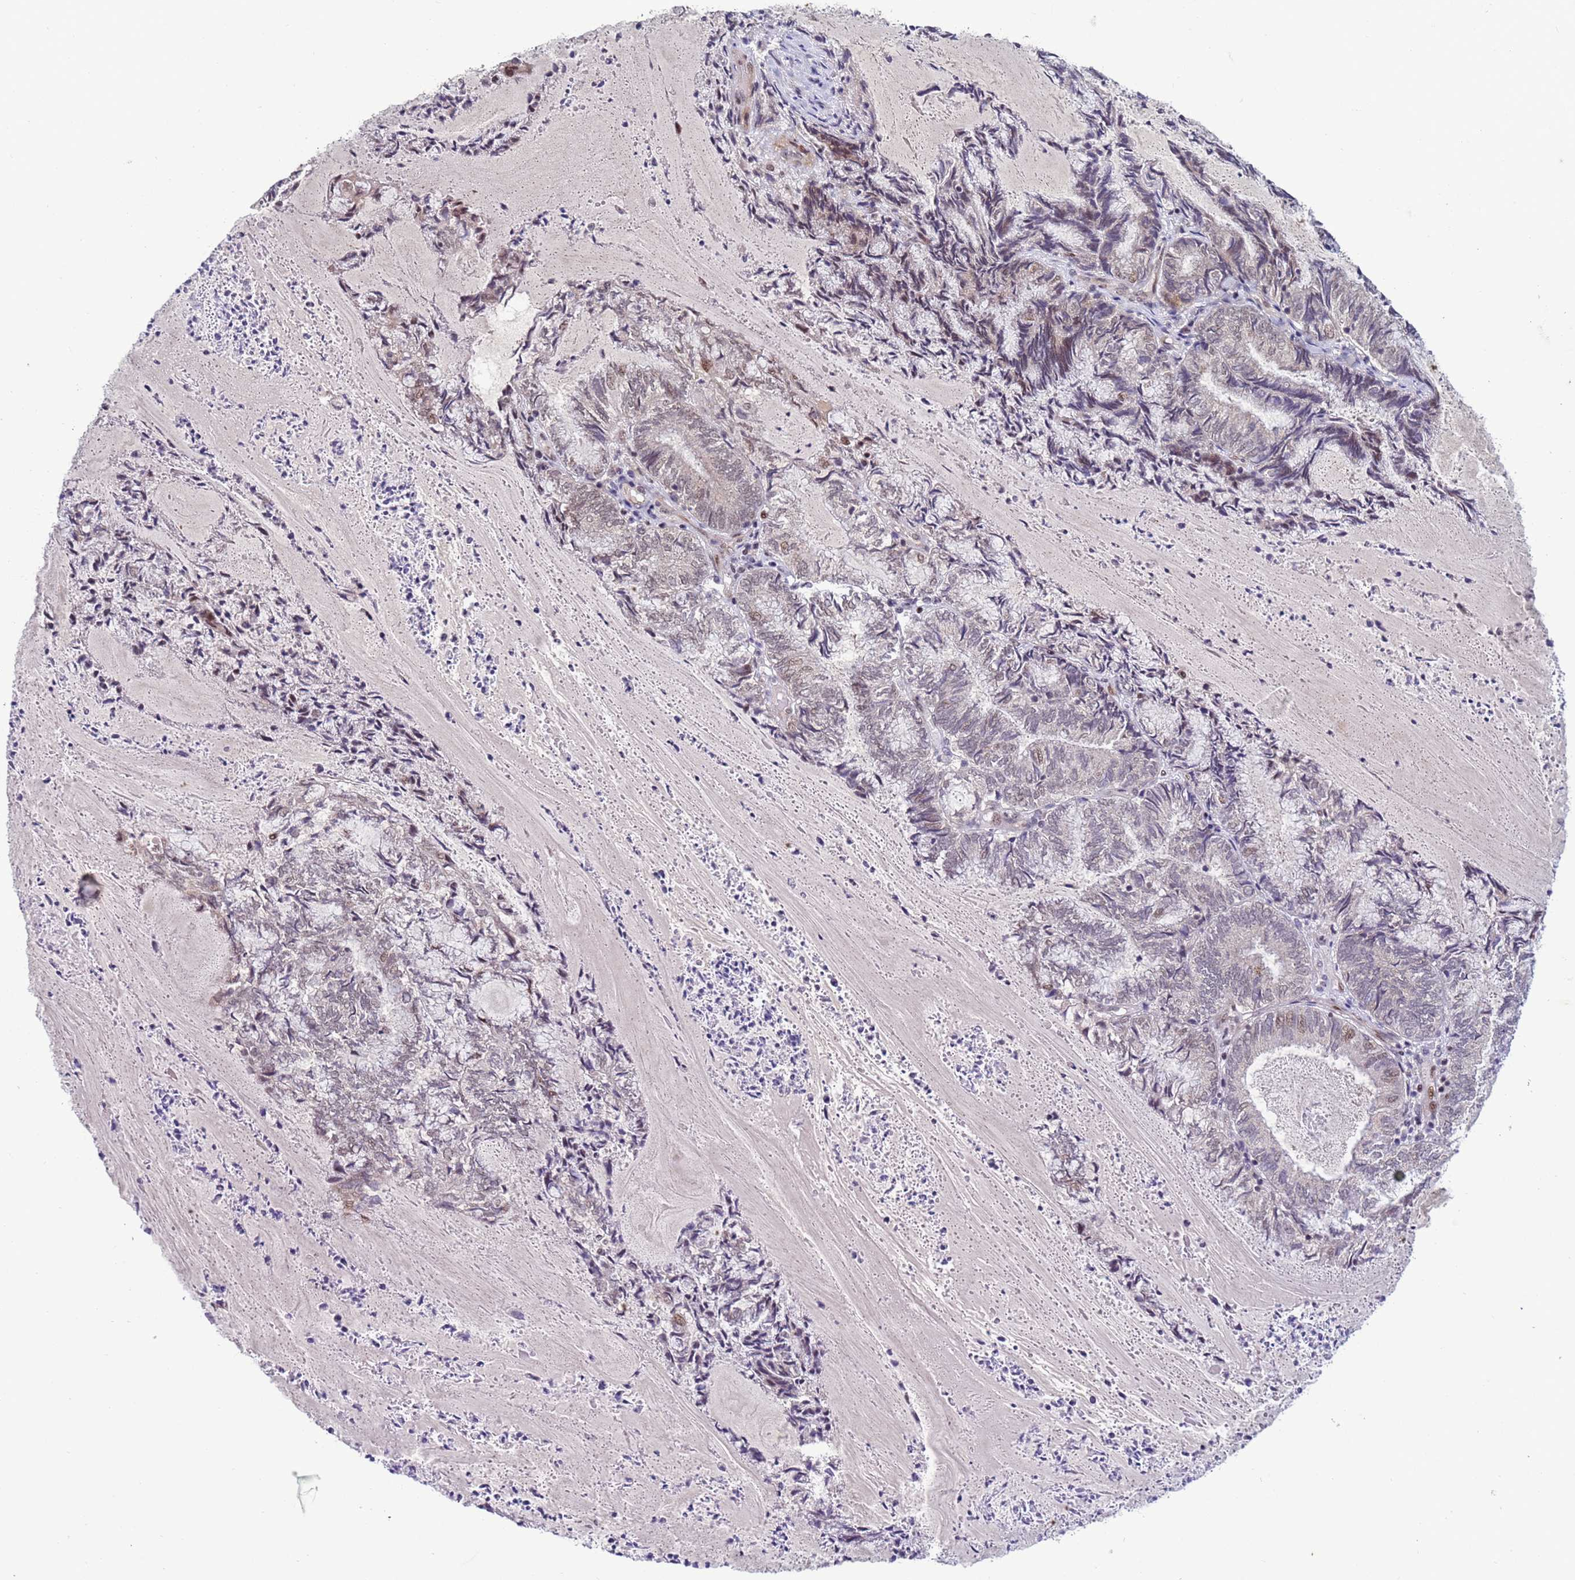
{"staining": {"intensity": "negative", "quantity": "none", "location": "none"}, "tissue": "endometrial cancer", "cell_type": "Tumor cells", "image_type": "cancer", "snomed": [{"axis": "morphology", "description": "Adenocarcinoma, NOS"}, {"axis": "topography", "description": "Endometrium"}], "caption": "A histopathology image of endometrial cancer (adenocarcinoma) stained for a protein displays no brown staining in tumor cells. (DAB (3,3'-diaminobenzidine) immunohistochemistry visualized using brightfield microscopy, high magnification).", "gene": "SHC3", "patient": {"sex": "female", "age": 80}}